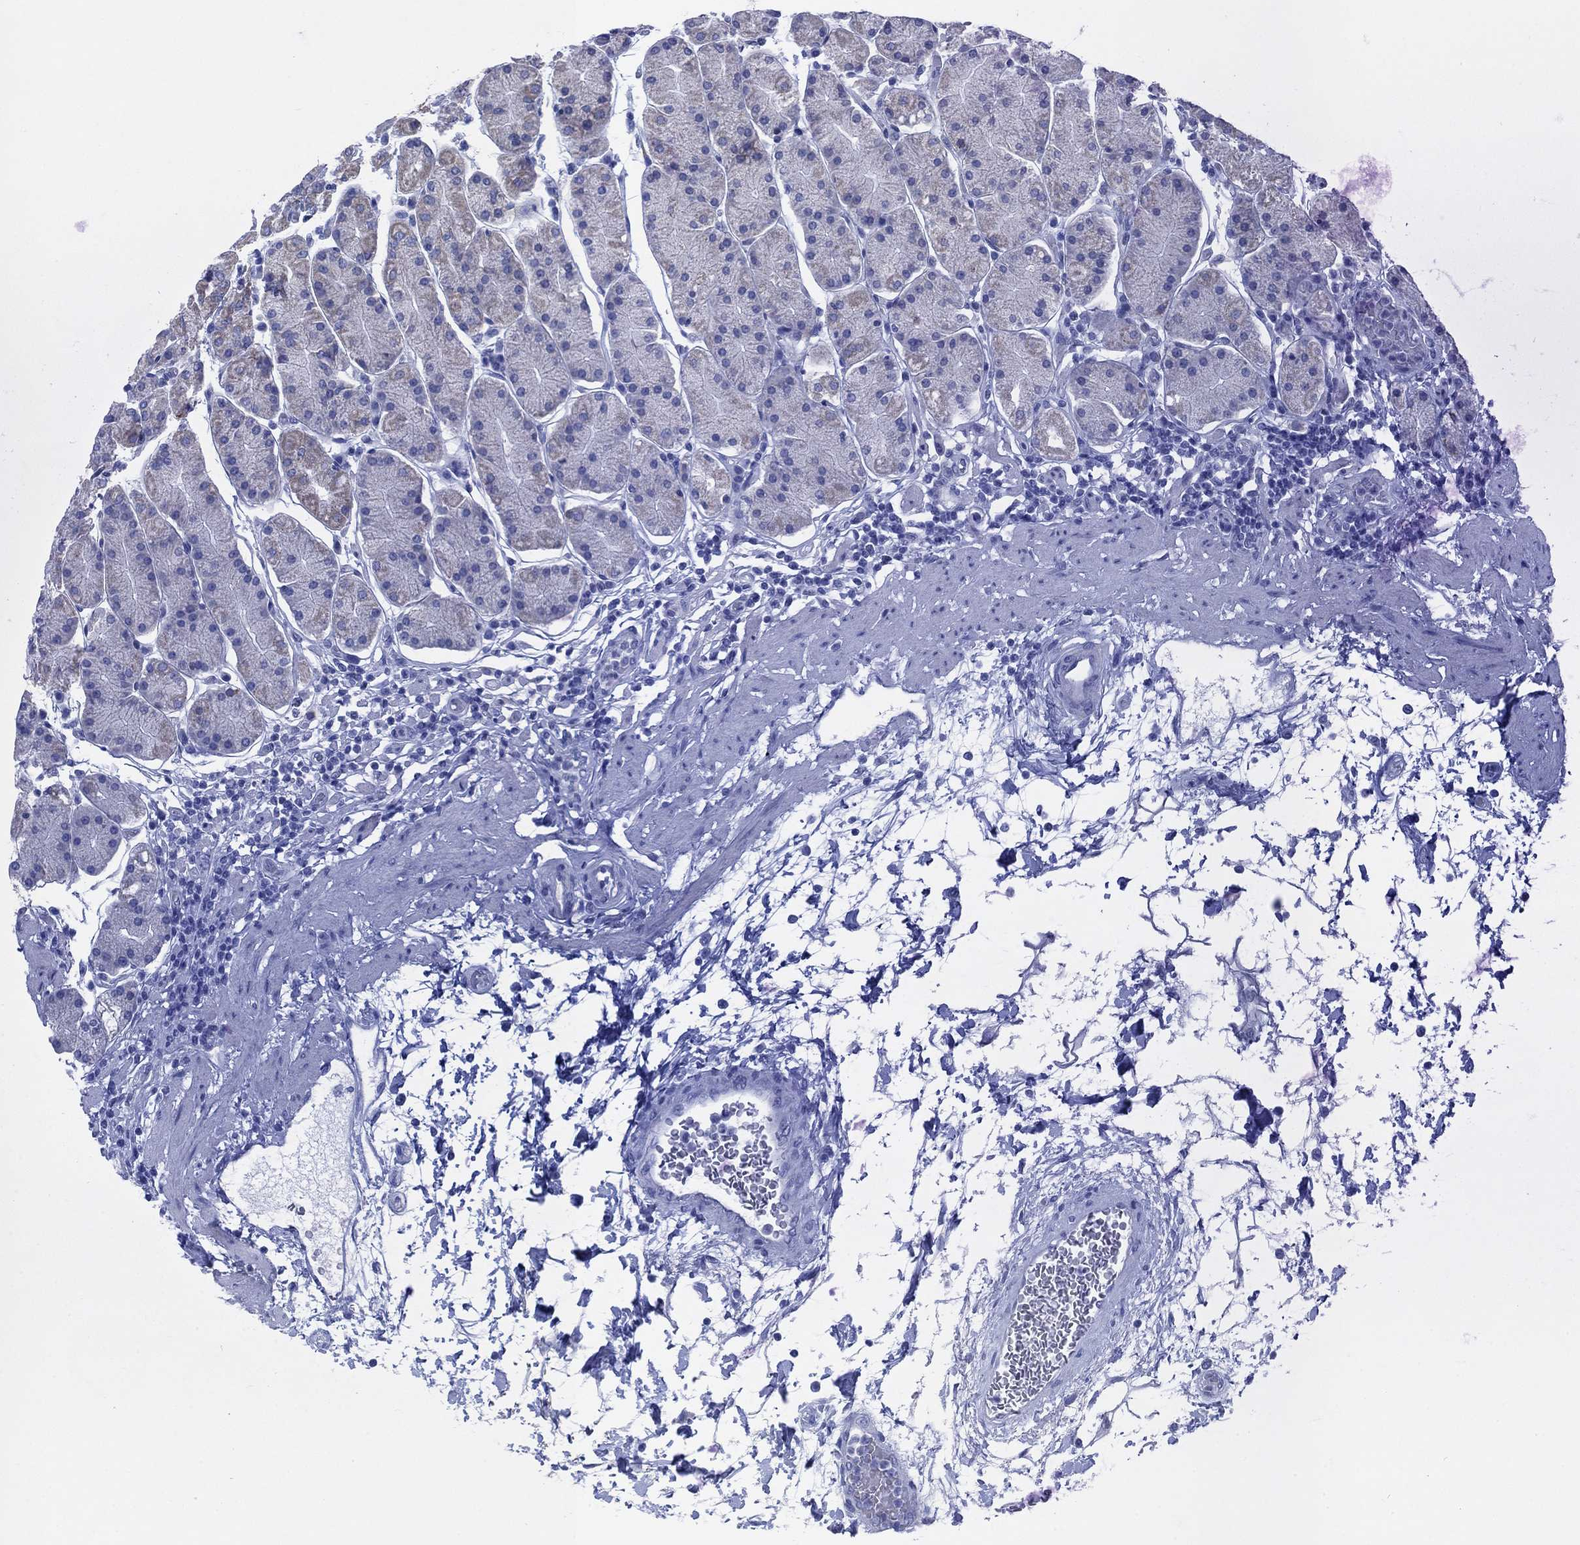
{"staining": {"intensity": "weak", "quantity": "<25%", "location": "cytoplasmic/membranous"}, "tissue": "stomach", "cell_type": "Glandular cells", "image_type": "normal", "snomed": [{"axis": "morphology", "description": "Normal tissue, NOS"}, {"axis": "topography", "description": "Stomach"}], "caption": "High power microscopy photomicrograph of an IHC photomicrograph of unremarkable stomach, revealing no significant positivity in glandular cells. (Stains: DAB (3,3'-diaminobenzidine) immunohistochemistry with hematoxylin counter stain, Microscopy: brightfield microscopy at high magnification).", "gene": "SCCPDH", "patient": {"sex": "male", "age": 54}}